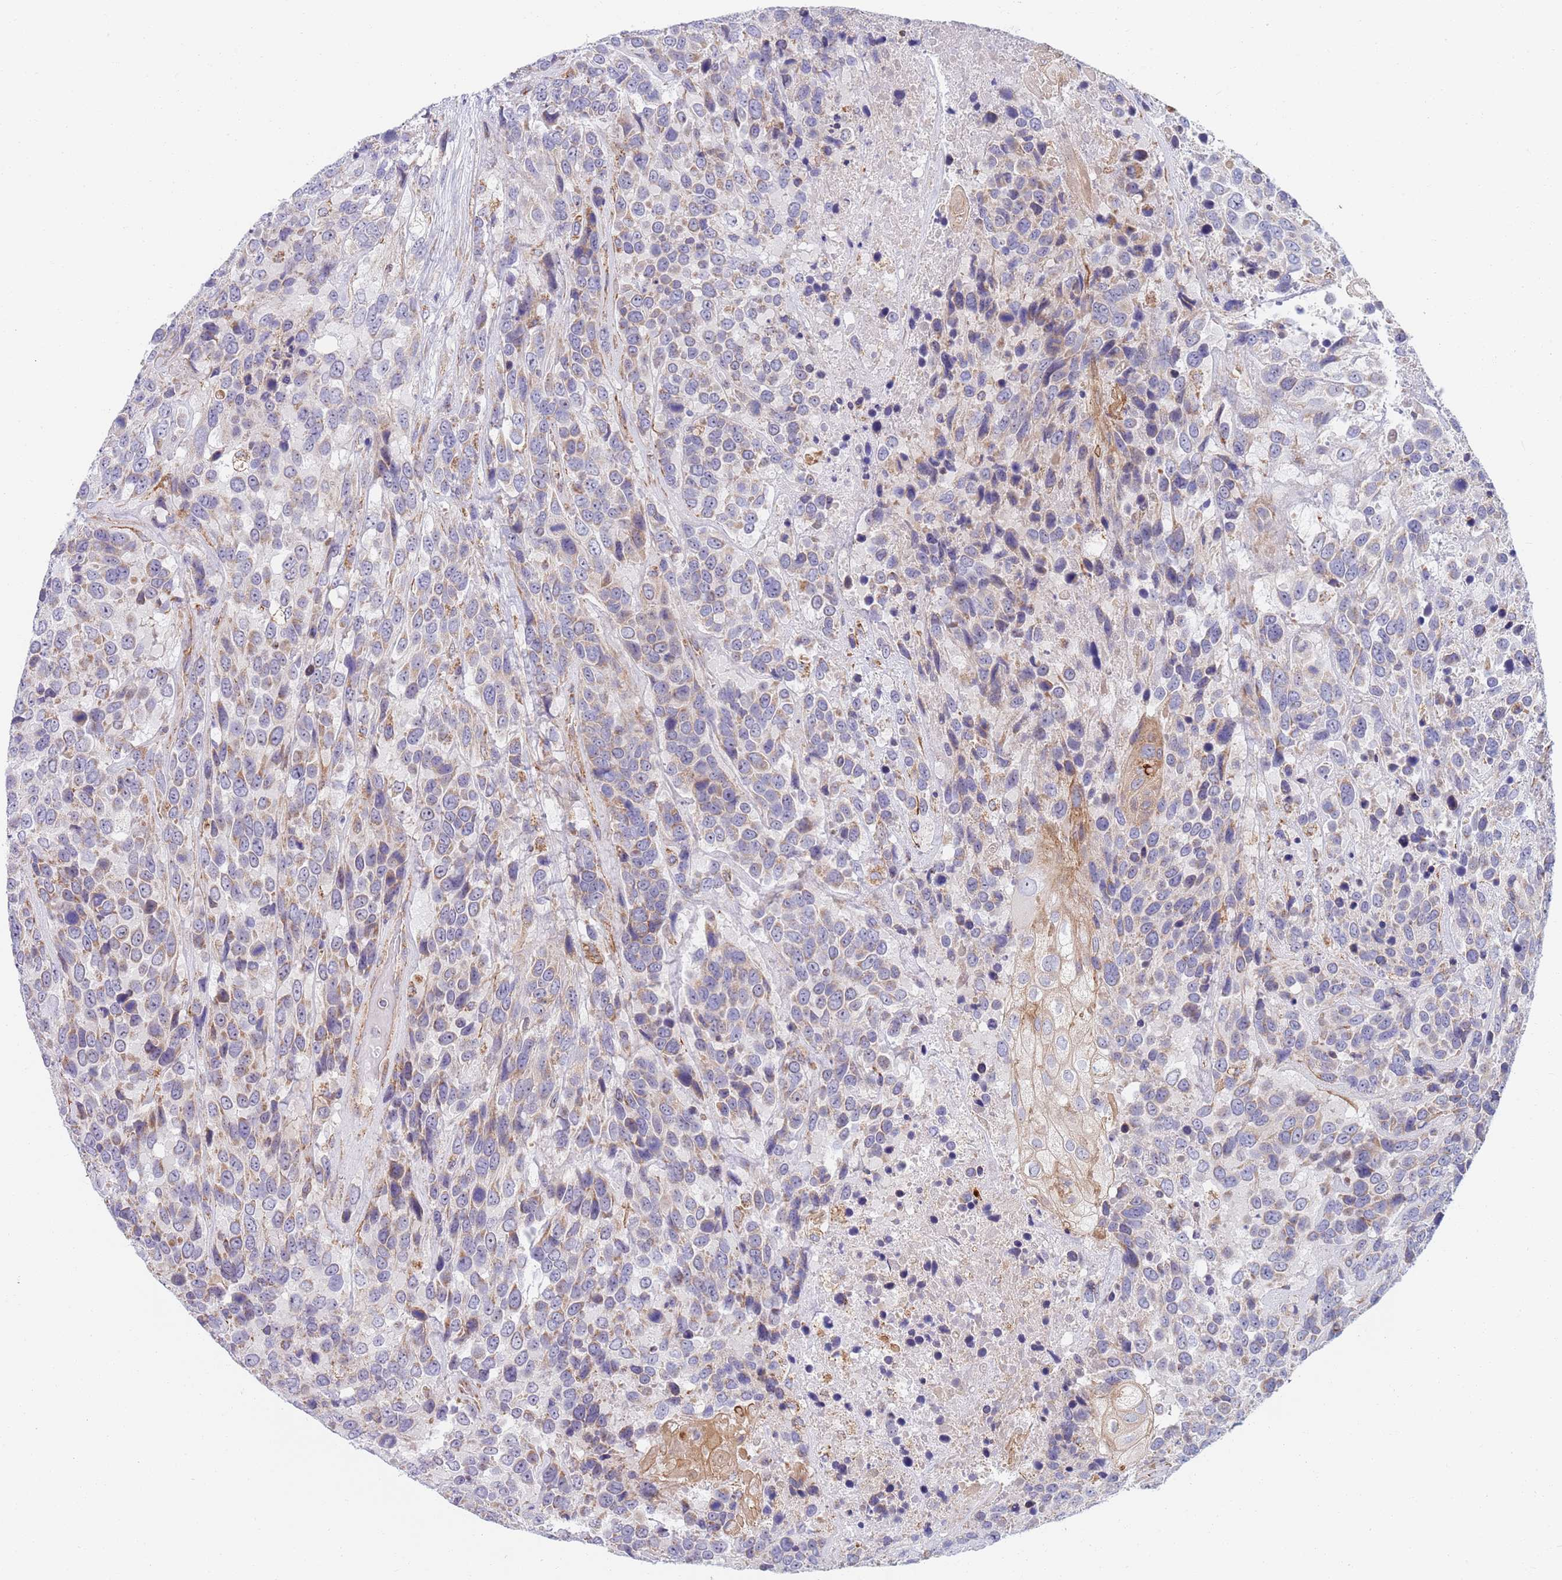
{"staining": {"intensity": "weak", "quantity": "25%-75%", "location": "cytoplasmic/membranous"}, "tissue": "urothelial cancer", "cell_type": "Tumor cells", "image_type": "cancer", "snomed": [{"axis": "morphology", "description": "Urothelial carcinoma, High grade"}, {"axis": "topography", "description": "Urinary bladder"}], "caption": "Urothelial carcinoma (high-grade) stained with DAB (3,3'-diaminobenzidine) IHC reveals low levels of weak cytoplasmic/membranous expression in about 25%-75% of tumor cells.", "gene": "PWWP3A", "patient": {"sex": "female", "age": 70}}